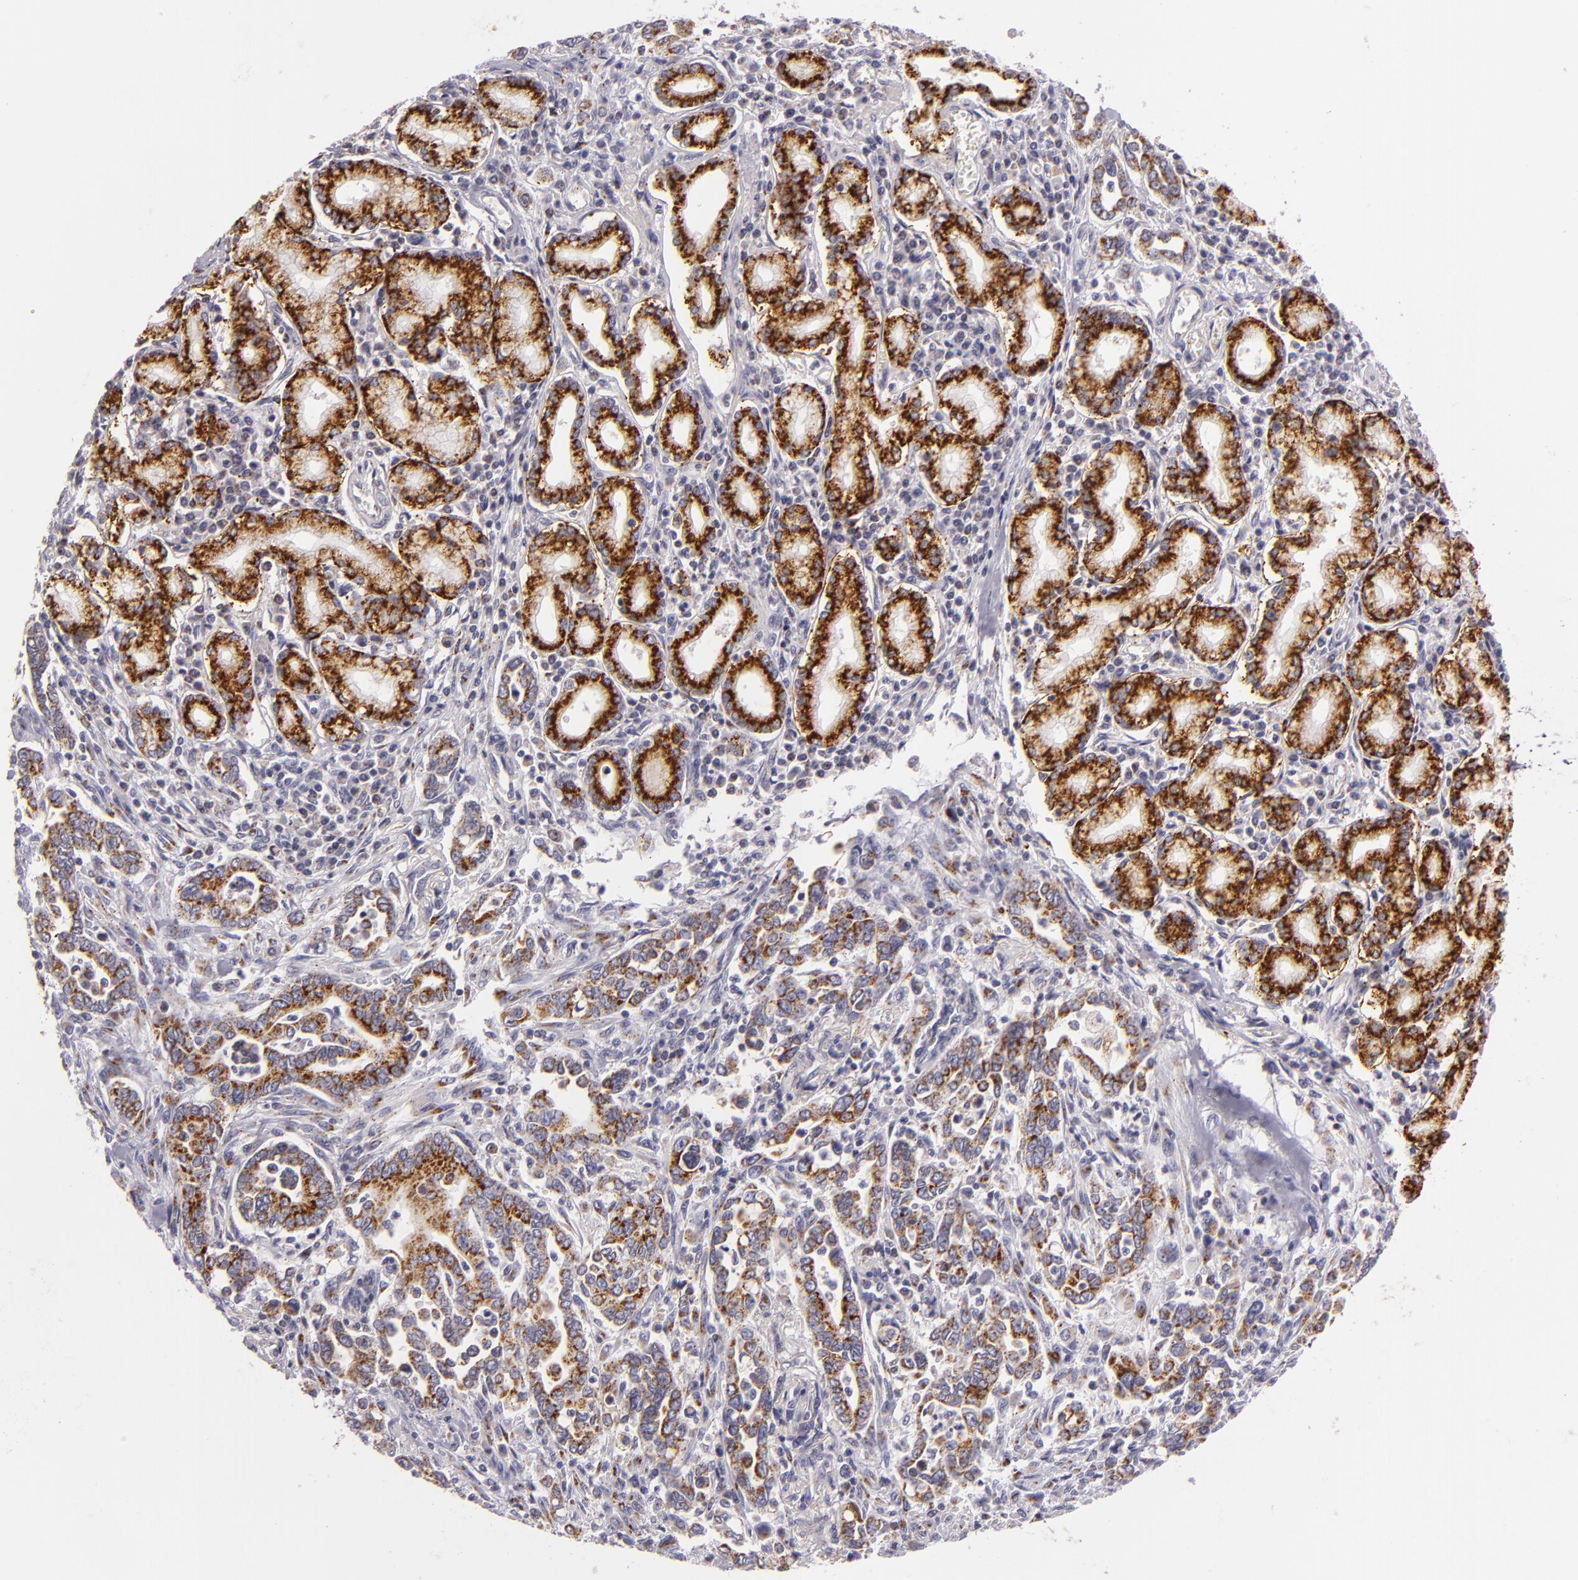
{"staining": {"intensity": "strong", "quantity": ">75%", "location": "cytoplasmic/membranous"}, "tissue": "pancreatic cancer", "cell_type": "Tumor cells", "image_type": "cancer", "snomed": [{"axis": "morphology", "description": "Adenocarcinoma, NOS"}, {"axis": "topography", "description": "Pancreas"}], "caption": "Pancreatic cancer tissue demonstrates strong cytoplasmic/membranous positivity in approximately >75% of tumor cells, visualized by immunohistochemistry.", "gene": "CILK1", "patient": {"sex": "female", "age": 57}}